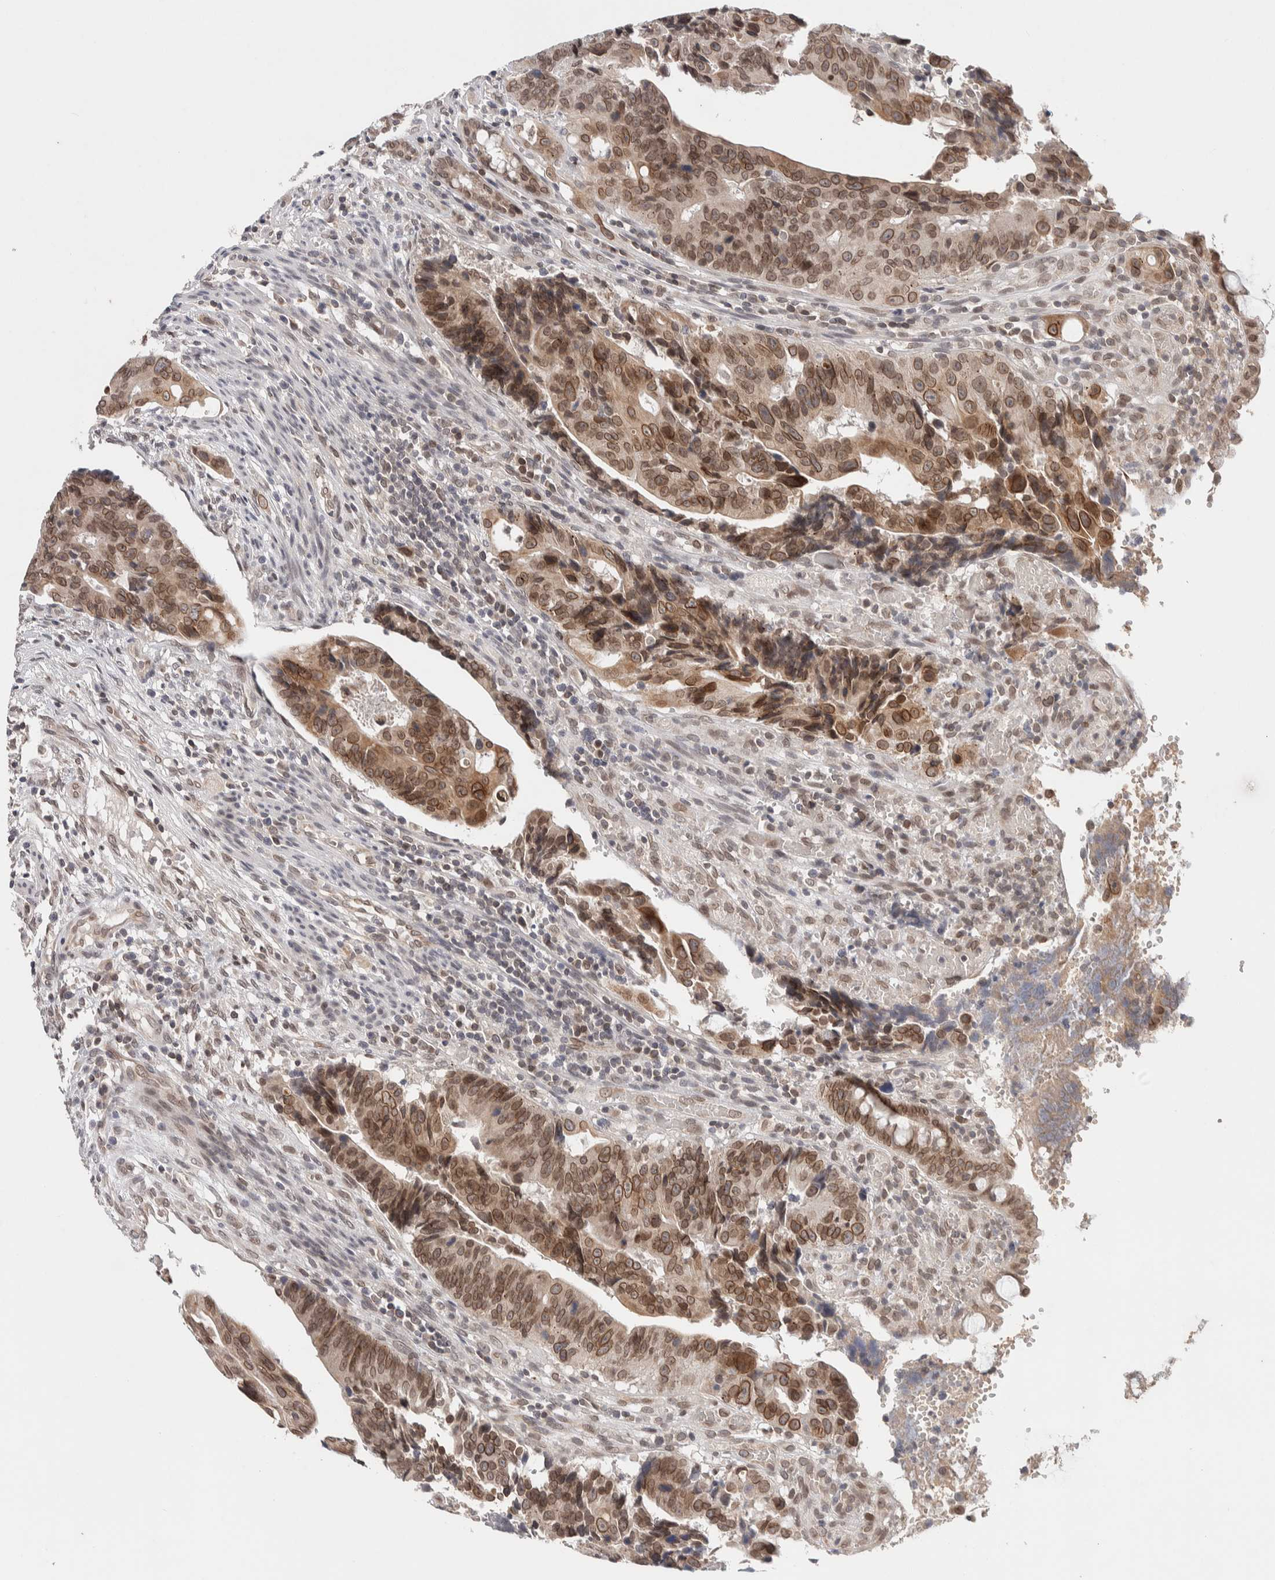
{"staining": {"intensity": "moderate", "quantity": ">75%", "location": "cytoplasmic/membranous,nuclear"}, "tissue": "colorectal cancer", "cell_type": "Tumor cells", "image_type": "cancer", "snomed": [{"axis": "morphology", "description": "Adenocarcinoma, NOS"}, {"axis": "topography", "description": "Colon"}], "caption": "An IHC micrograph of tumor tissue is shown. Protein staining in brown highlights moderate cytoplasmic/membranous and nuclear positivity in adenocarcinoma (colorectal) within tumor cells.", "gene": "CRAT", "patient": {"sex": "female", "age": 57}}